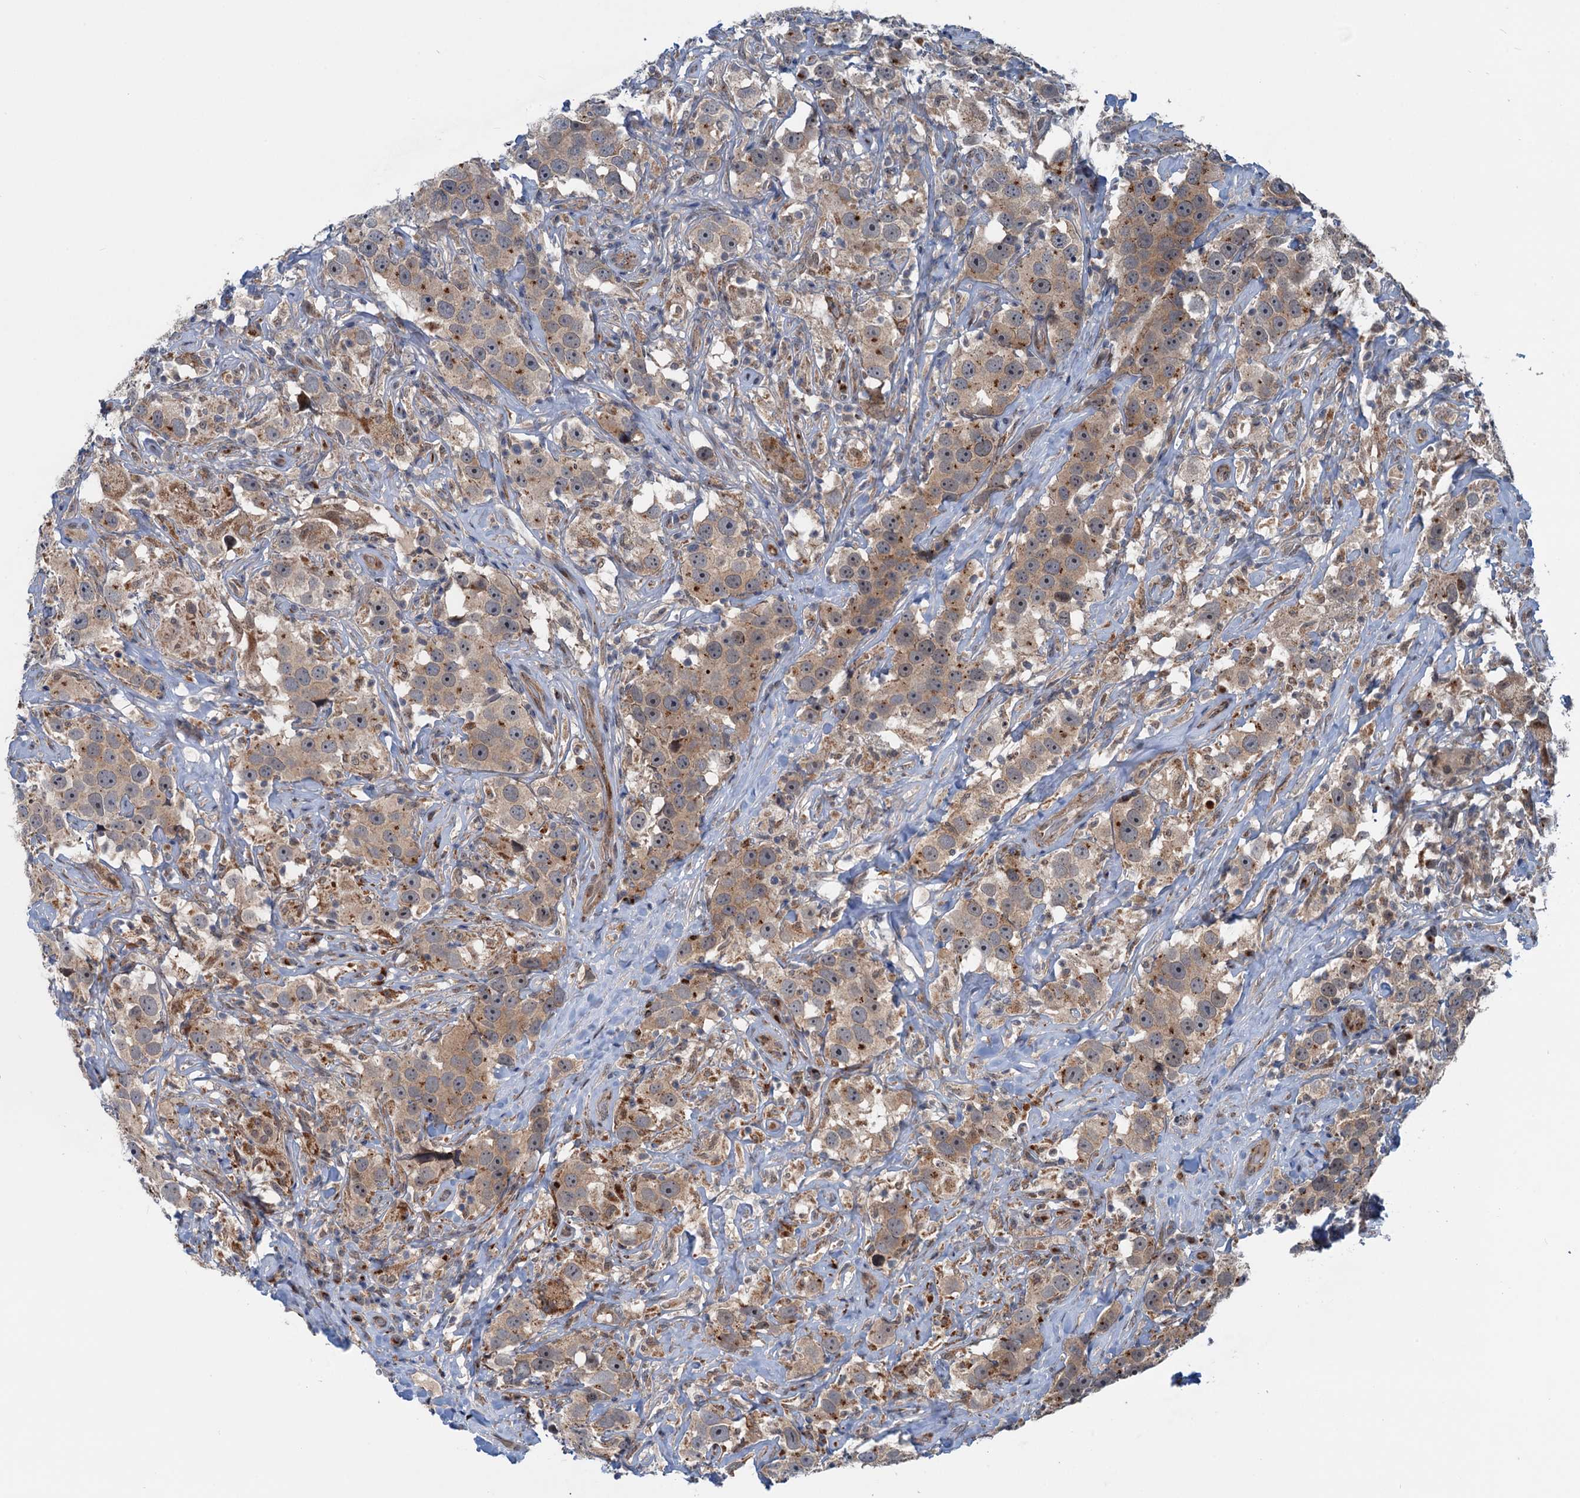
{"staining": {"intensity": "moderate", "quantity": "25%-75%", "location": "cytoplasmic/membranous"}, "tissue": "testis cancer", "cell_type": "Tumor cells", "image_type": "cancer", "snomed": [{"axis": "morphology", "description": "Seminoma, NOS"}, {"axis": "topography", "description": "Testis"}], "caption": "Protein staining of testis seminoma tissue reveals moderate cytoplasmic/membranous positivity in about 25%-75% of tumor cells.", "gene": "DYNC2I2", "patient": {"sex": "male", "age": 49}}